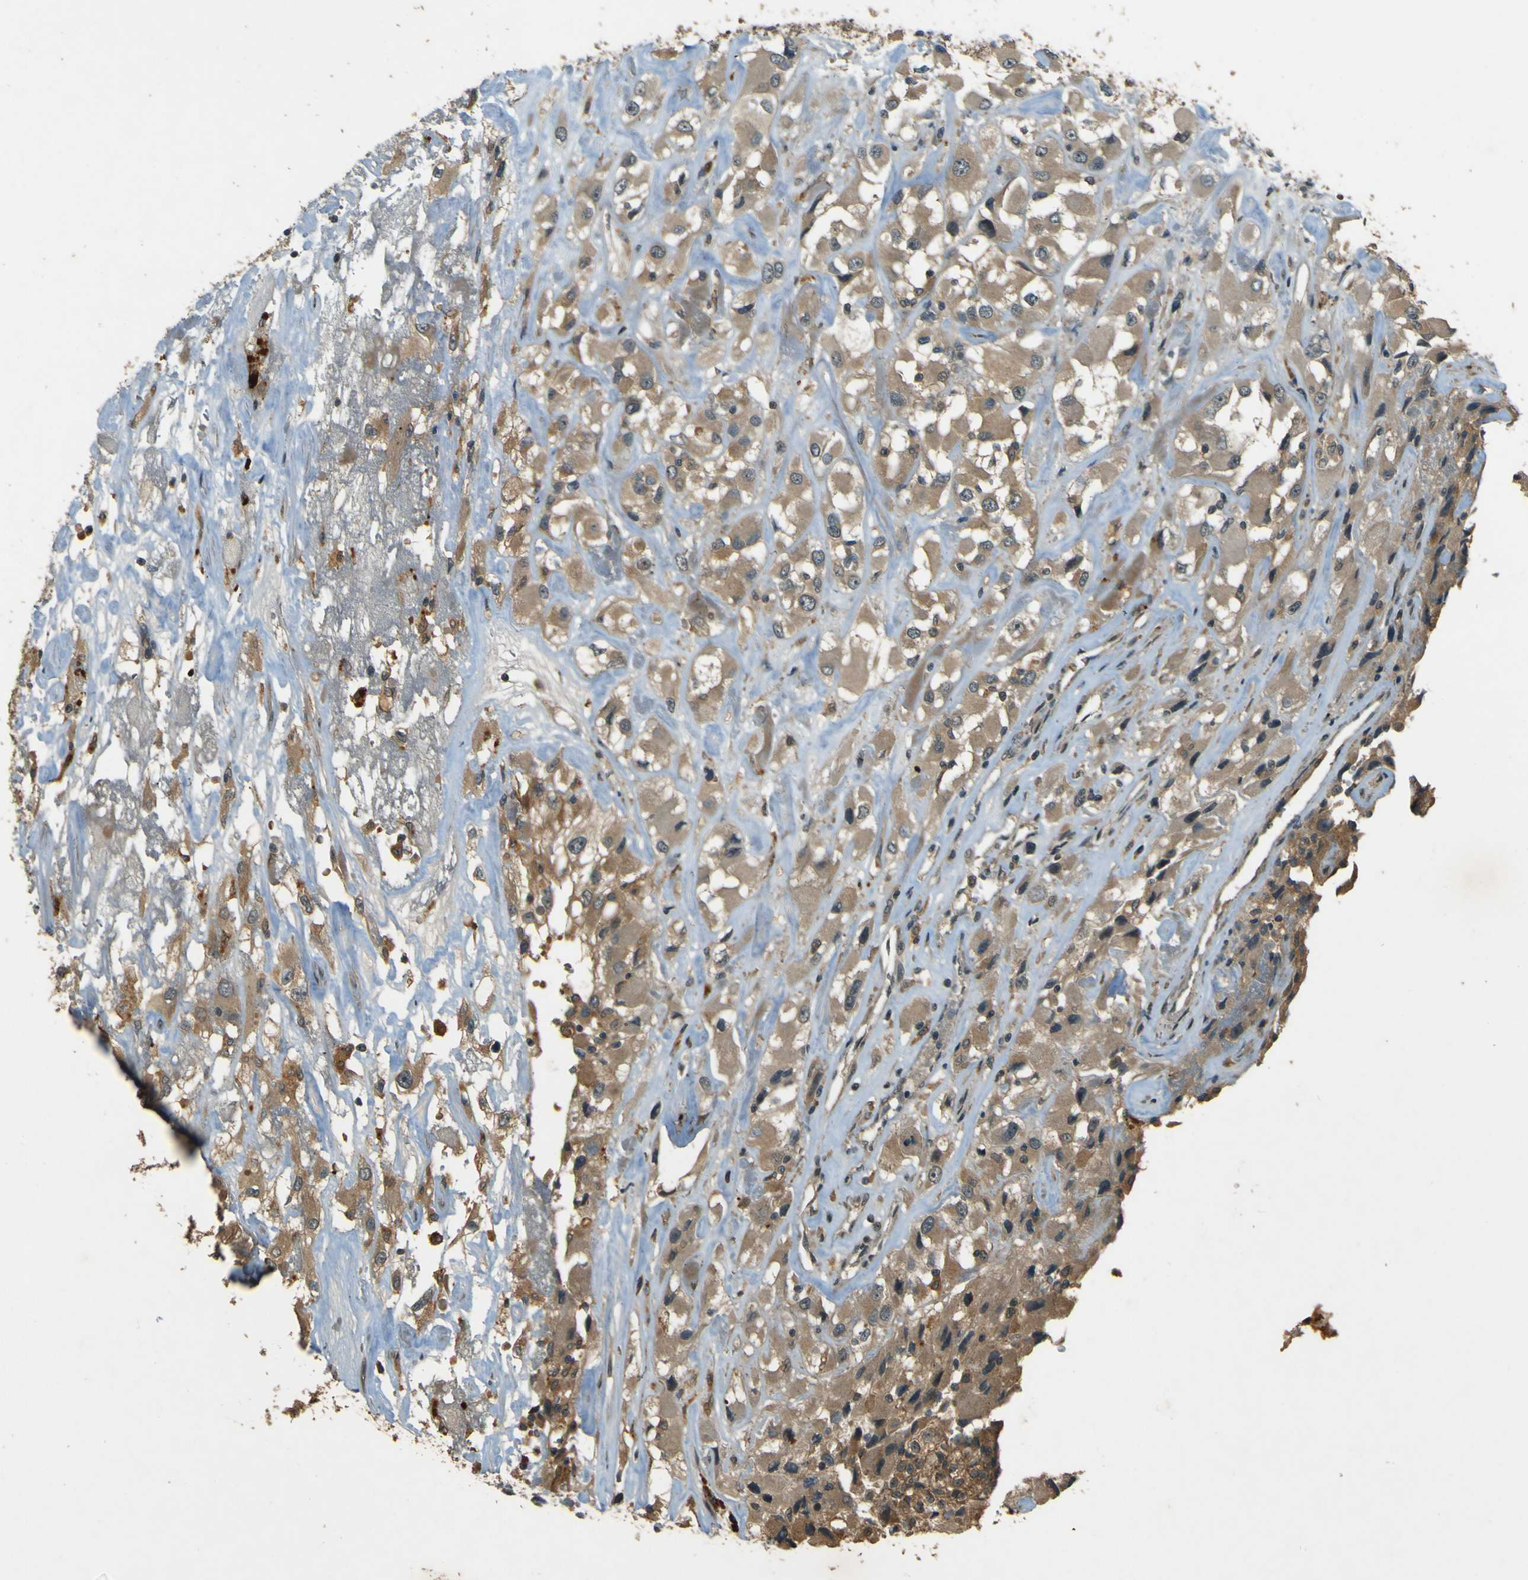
{"staining": {"intensity": "moderate", "quantity": ">75%", "location": "cytoplasmic/membranous"}, "tissue": "renal cancer", "cell_type": "Tumor cells", "image_type": "cancer", "snomed": [{"axis": "morphology", "description": "Adenocarcinoma, NOS"}, {"axis": "topography", "description": "Kidney"}], "caption": "A histopathology image of human adenocarcinoma (renal) stained for a protein displays moderate cytoplasmic/membranous brown staining in tumor cells.", "gene": "MPDZ", "patient": {"sex": "female", "age": 52}}